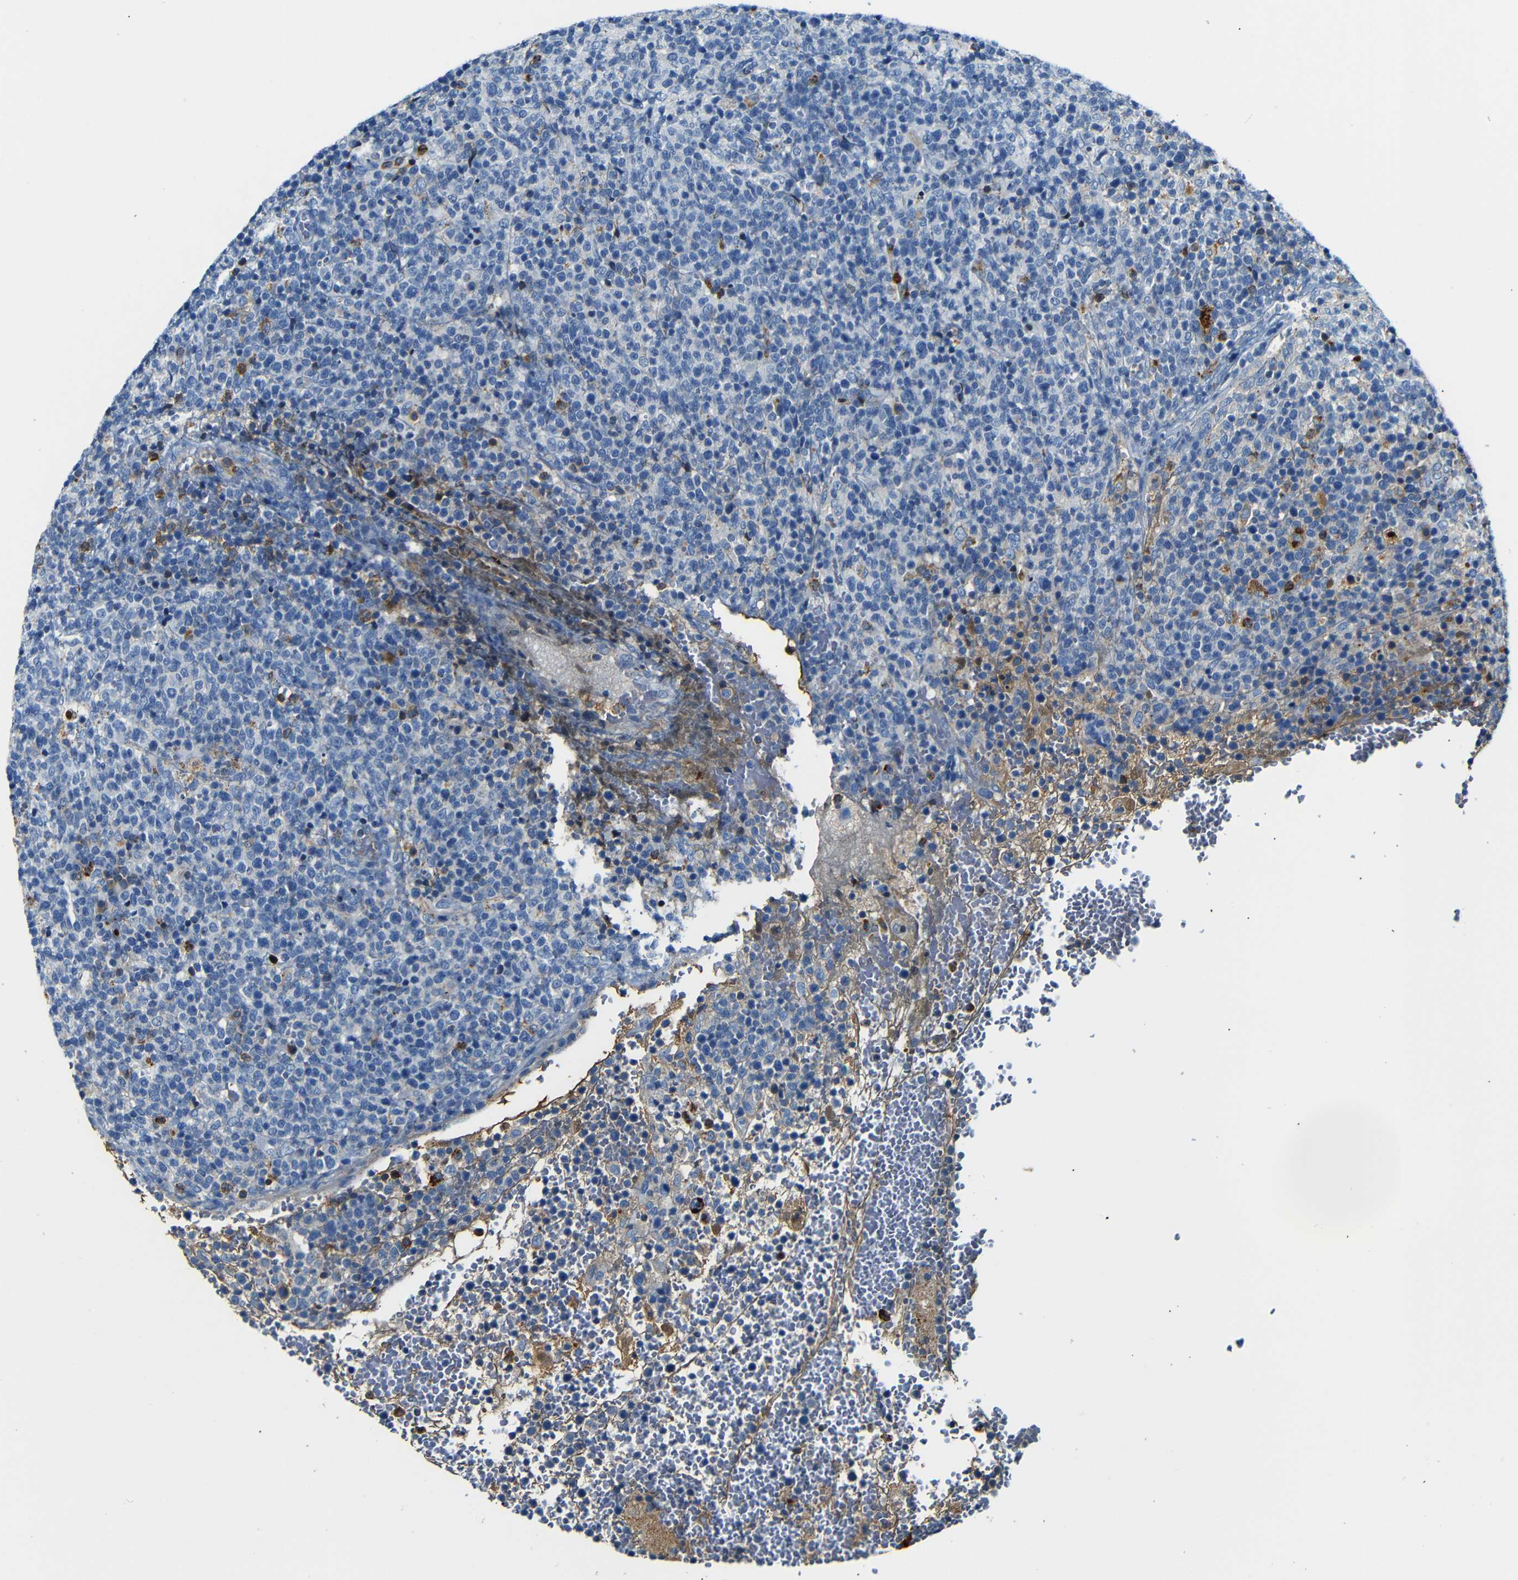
{"staining": {"intensity": "negative", "quantity": "none", "location": "none"}, "tissue": "lymphoma", "cell_type": "Tumor cells", "image_type": "cancer", "snomed": [{"axis": "morphology", "description": "Malignant lymphoma, non-Hodgkin's type, High grade"}, {"axis": "topography", "description": "Lymph node"}], "caption": "Tumor cells show no significant expression in lymphoma.", "gene": "SERPINA1", "patient": {"sex": "male", "age": 61}}